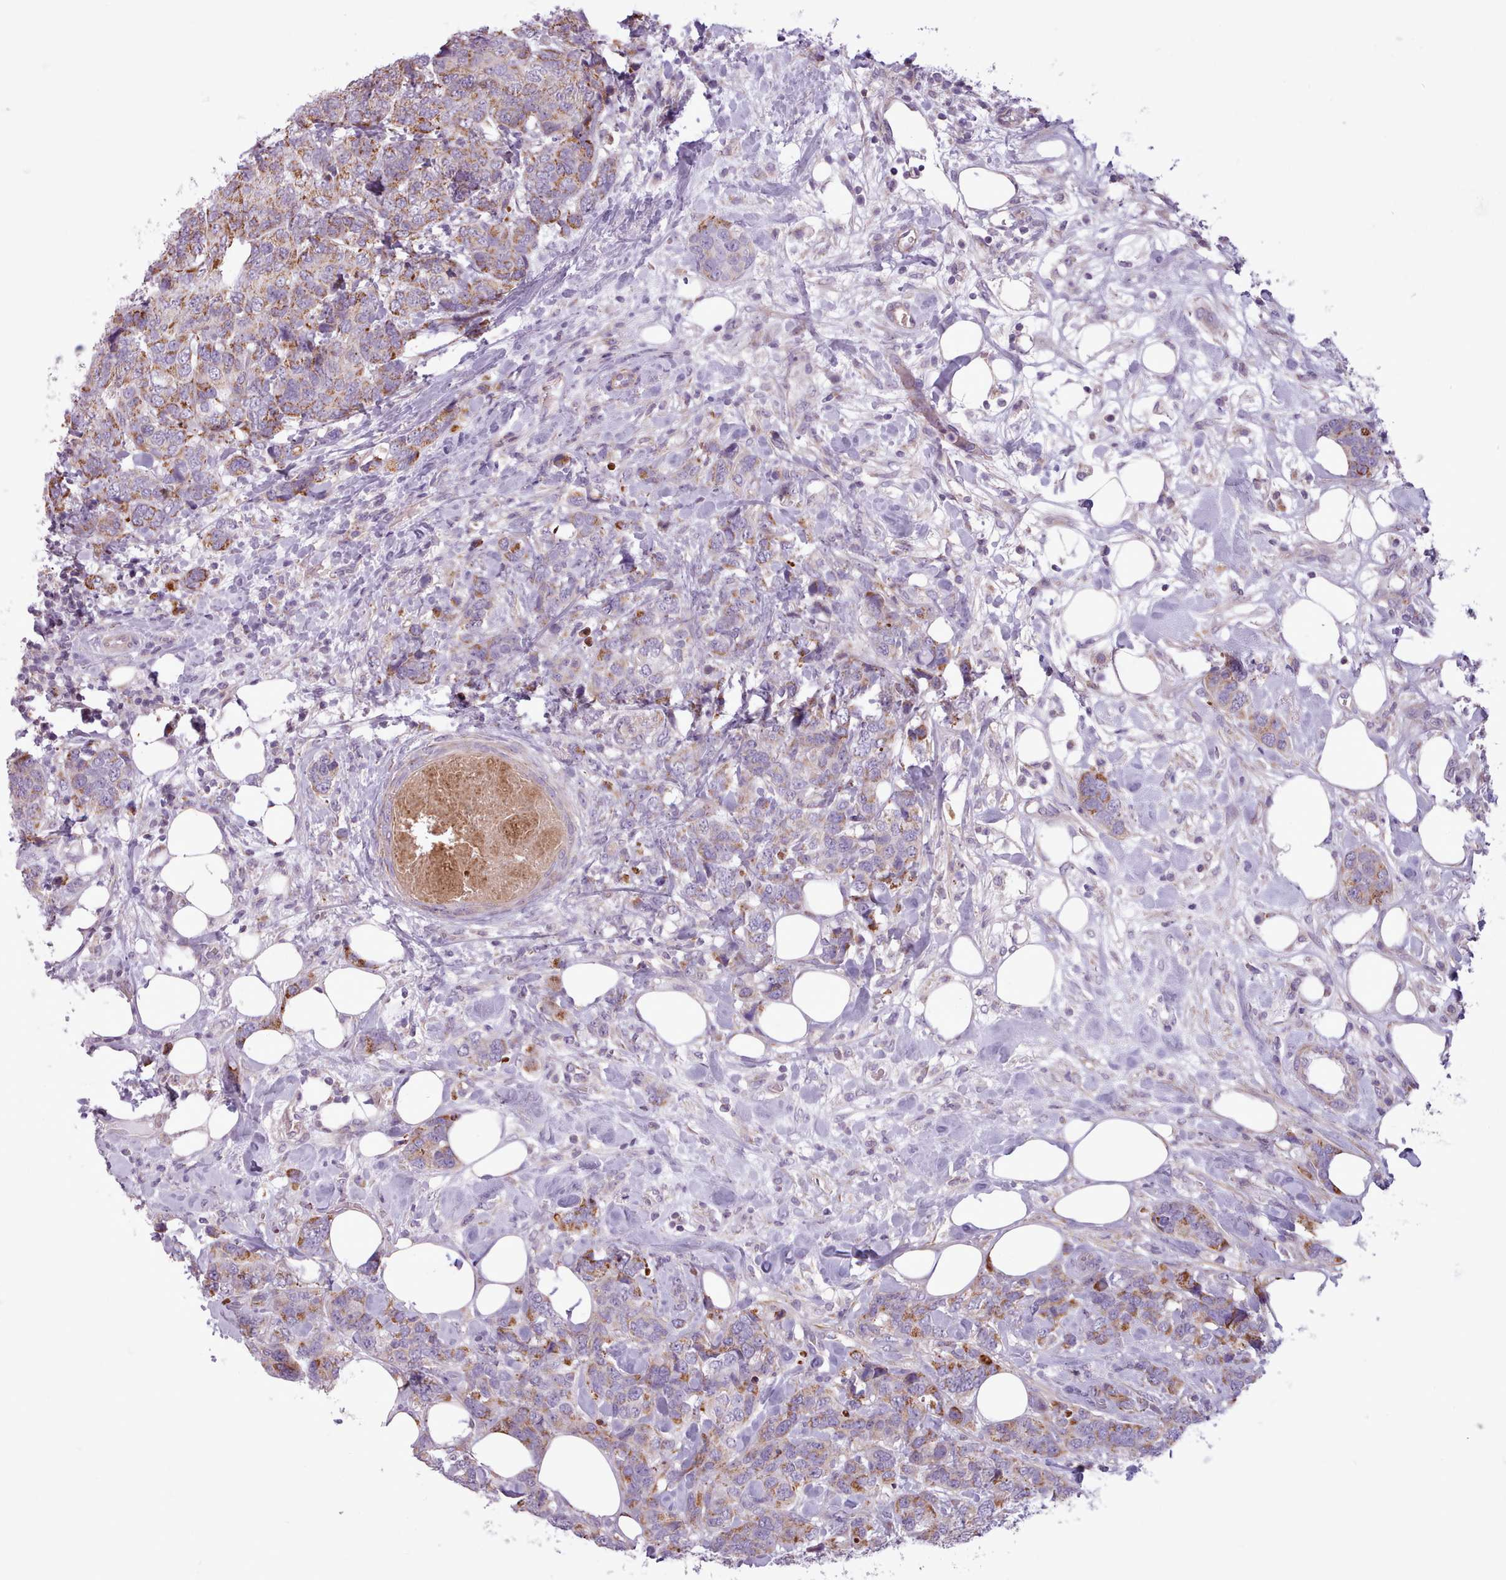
{"staining": {"intensity": "strong", "quantity": "25%-75%", "location": "cytoplasmic/membranous"}, "tissue": "breast cancer", "cell_type": "Tumor cells", "image_type": "cancer", "snomed": [{"axis": "morphology", "description": "Lobular carcinoma"}, {"axis": "topography", "description": "Breast"}], "caption": "Protein staining by immunohistochemistry displays strong cytoplasmic/membranous expression in about 25%-75% of tumor cells in breast cancer.", "gene": "AVL9", "patient": {"sex": "female", "age": 59}}